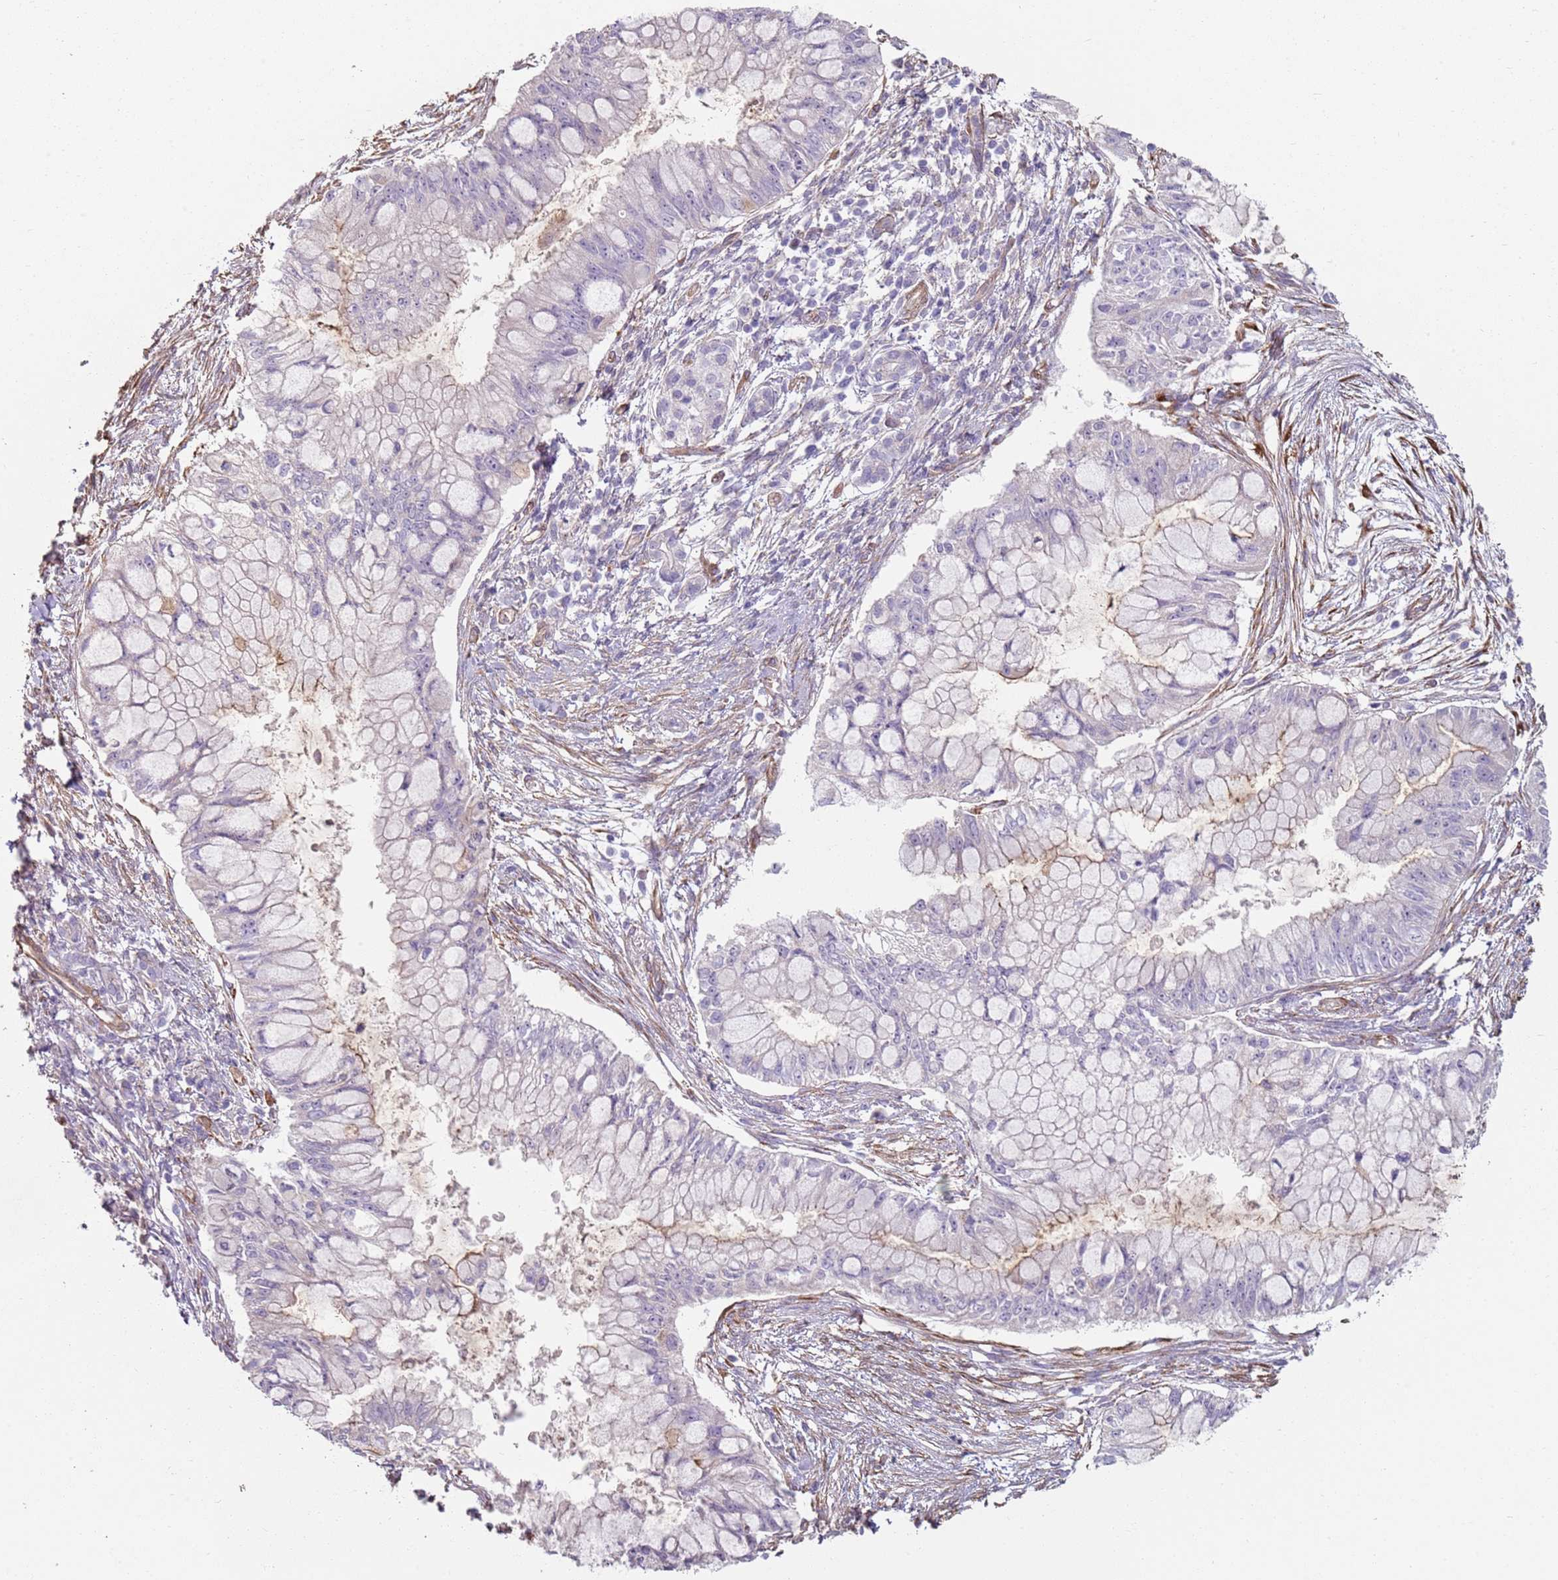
{"staining": {"intensity": "negative", "quantity": "none", "location": "none"}, "tissue": "pancreatic cancer", "cell_type": "Tumor cells", "image_type": "cancer", "snomed": [{"axis": "morphology", "description": "Adenocarcinoma, NOS"}, {"axis": "topography", "description": "Pancreas"}], "caption": "IHC of pancreatic cancer shows no expression in tumor cells.", "gene": "PHLPP2", "patient": {"sex": "male", "age": 48}}